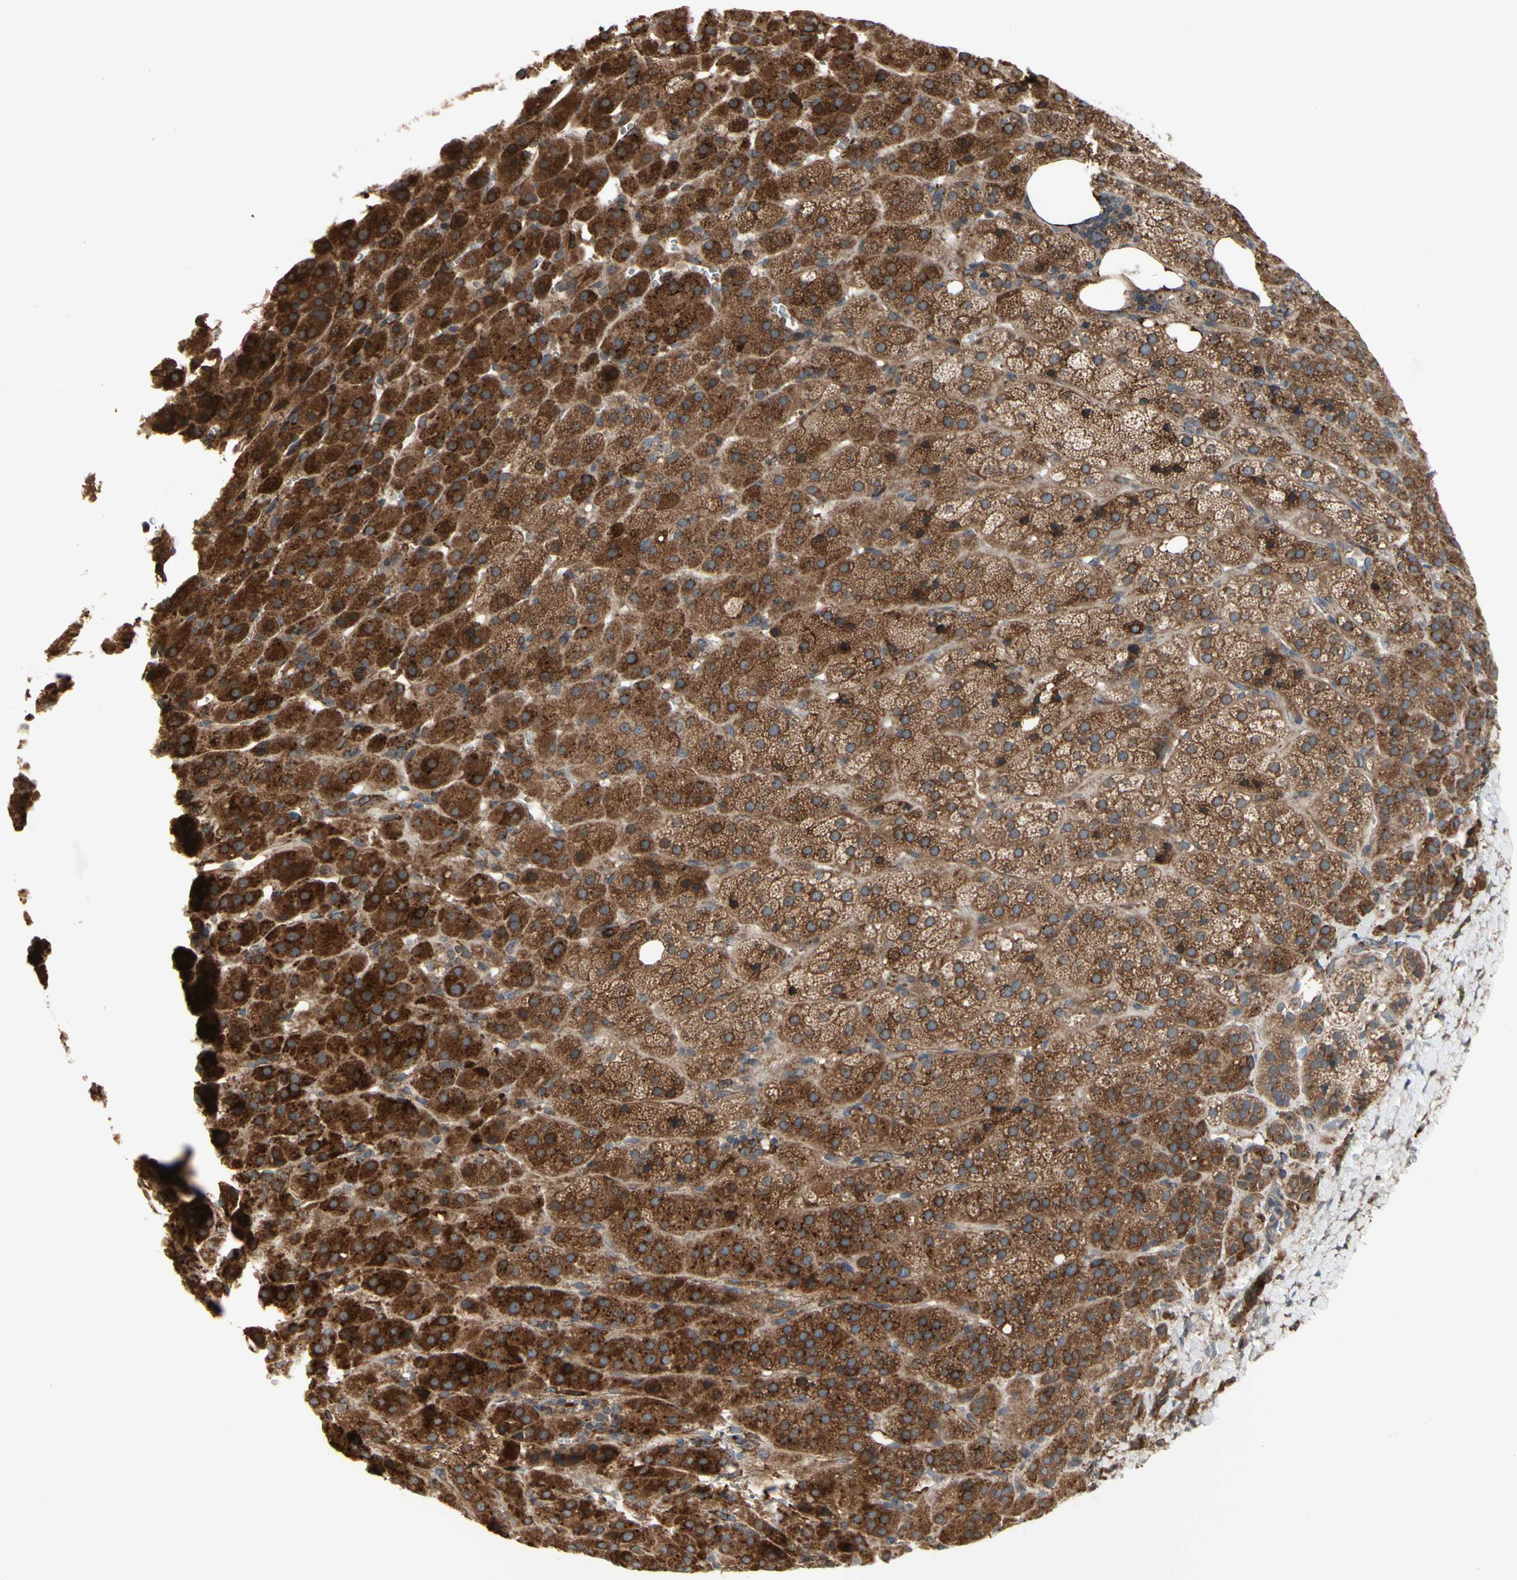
{"staining": {"intensity": "strong", "quantity": ">75%", "location": "cytoplasmic/membranous"}, "tissue": "adrenal gland", "cell_type": "Glandular cells", "image_type": "normal", "snomed": [{"axis": "morphology", "description": "Normal tissue, NOS"}, {"axis": "topography", "description": "Adrenal gland"}], "caption": "An image showing strong cytoplasmic/membranous staining in about >75% of glandular cells in normal adrenal gland, as visualized by brown immunohistochemical staining.", "gene": "SLC39A9", "patient": {"sex": "female", "age": 57}}